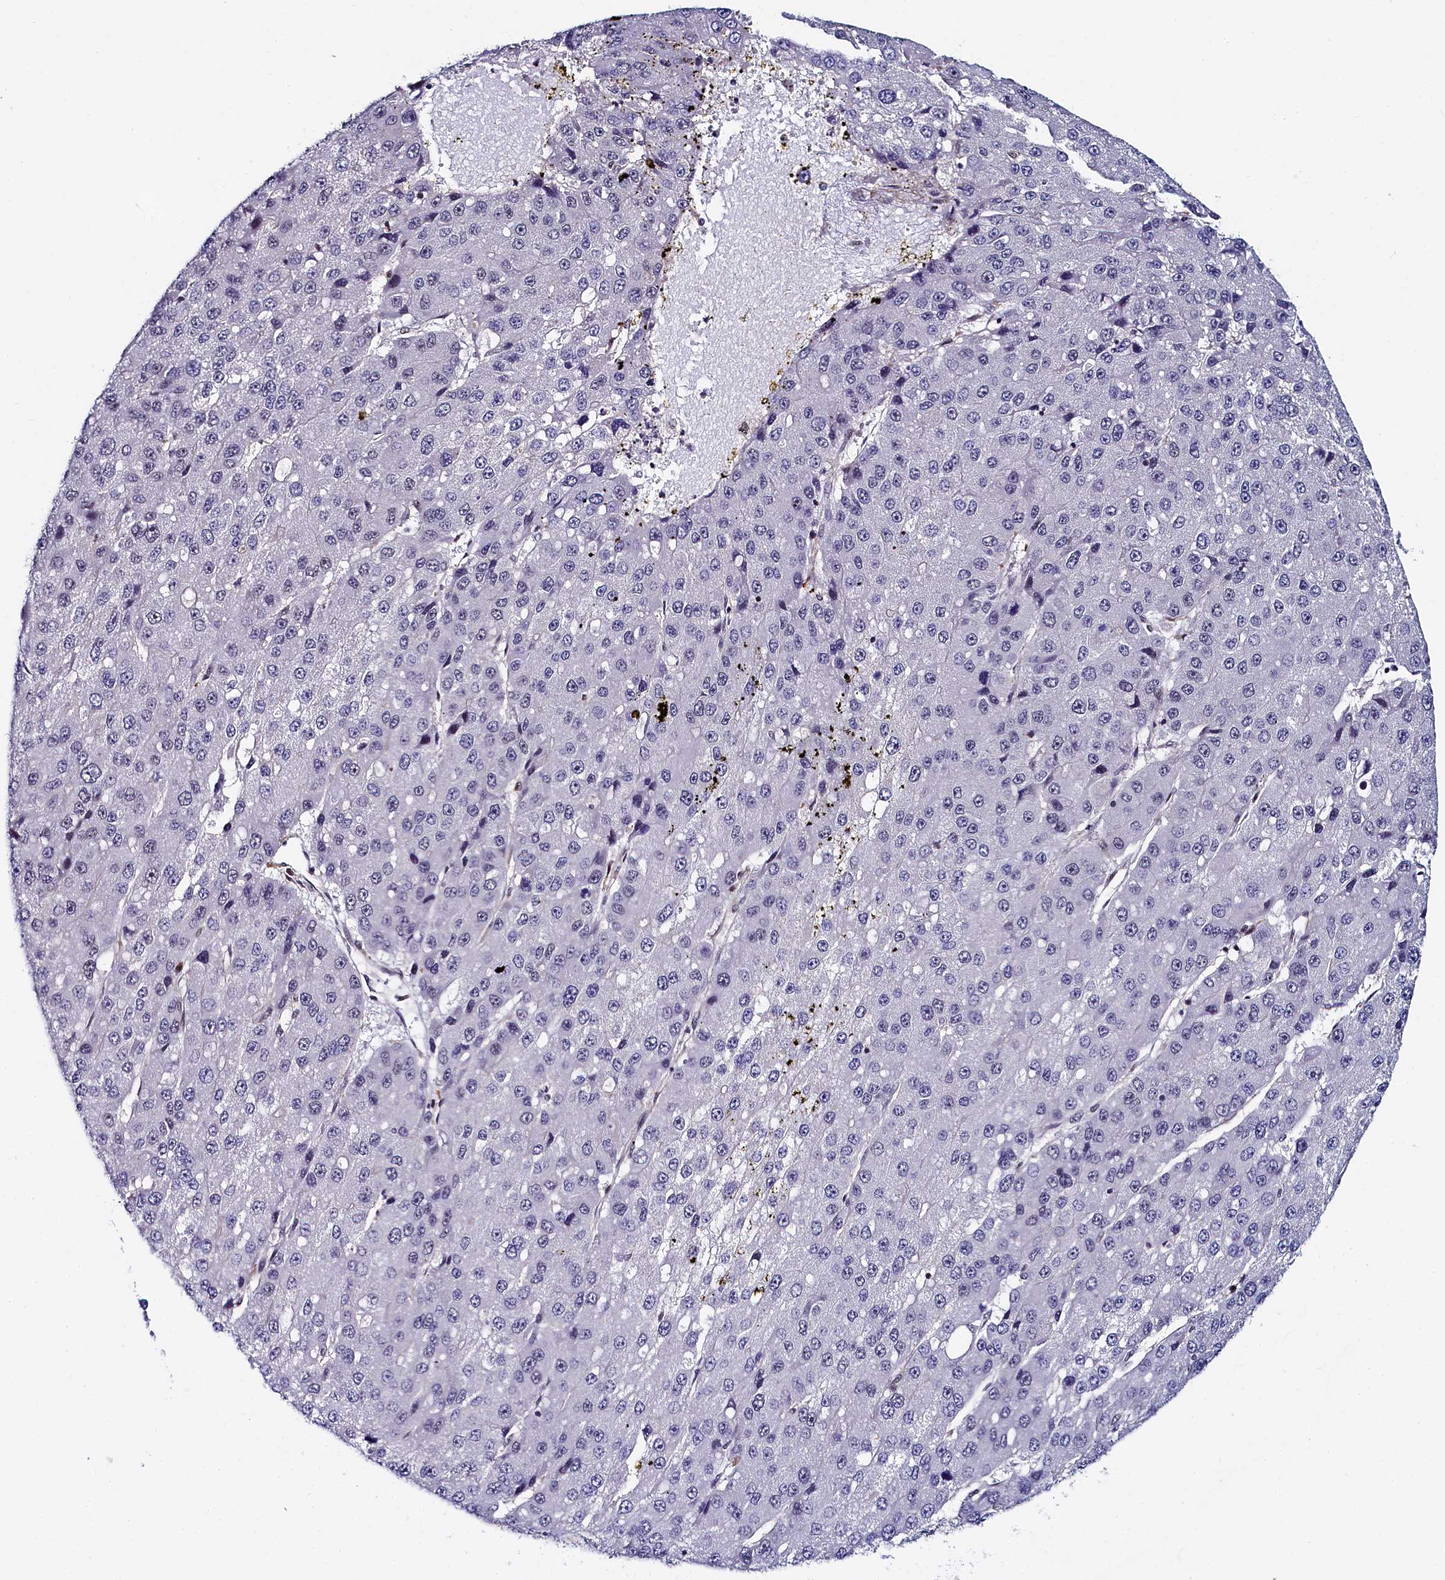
{"staining": {"intensity": "negative", "quantity": "none", "location": "none"}, "tissue": "liver cancer", "cell_type": "Tumor cells", "image_type": "cancer", "snomed": [{"axis": "morphology", "description": "Carcinoma, Hepatocellular, NOS"}, {"axis": "topography", "description": "Liver"}], "caption": "This photomicrograph is of liver hepatocellular carcinoma stained with immunohistochemistry (IHC) to label a protein in brown with the nuclei are counter-stained blue. There is no positivity in tumor cells. The staining was performed using DAB to visualize the protein expression in brown, while the nuclei were stained in blue with hematoxylin (Magnification: 20x).", "gene": "INTS14", "patient": {"sex": "female", "age": 73}}